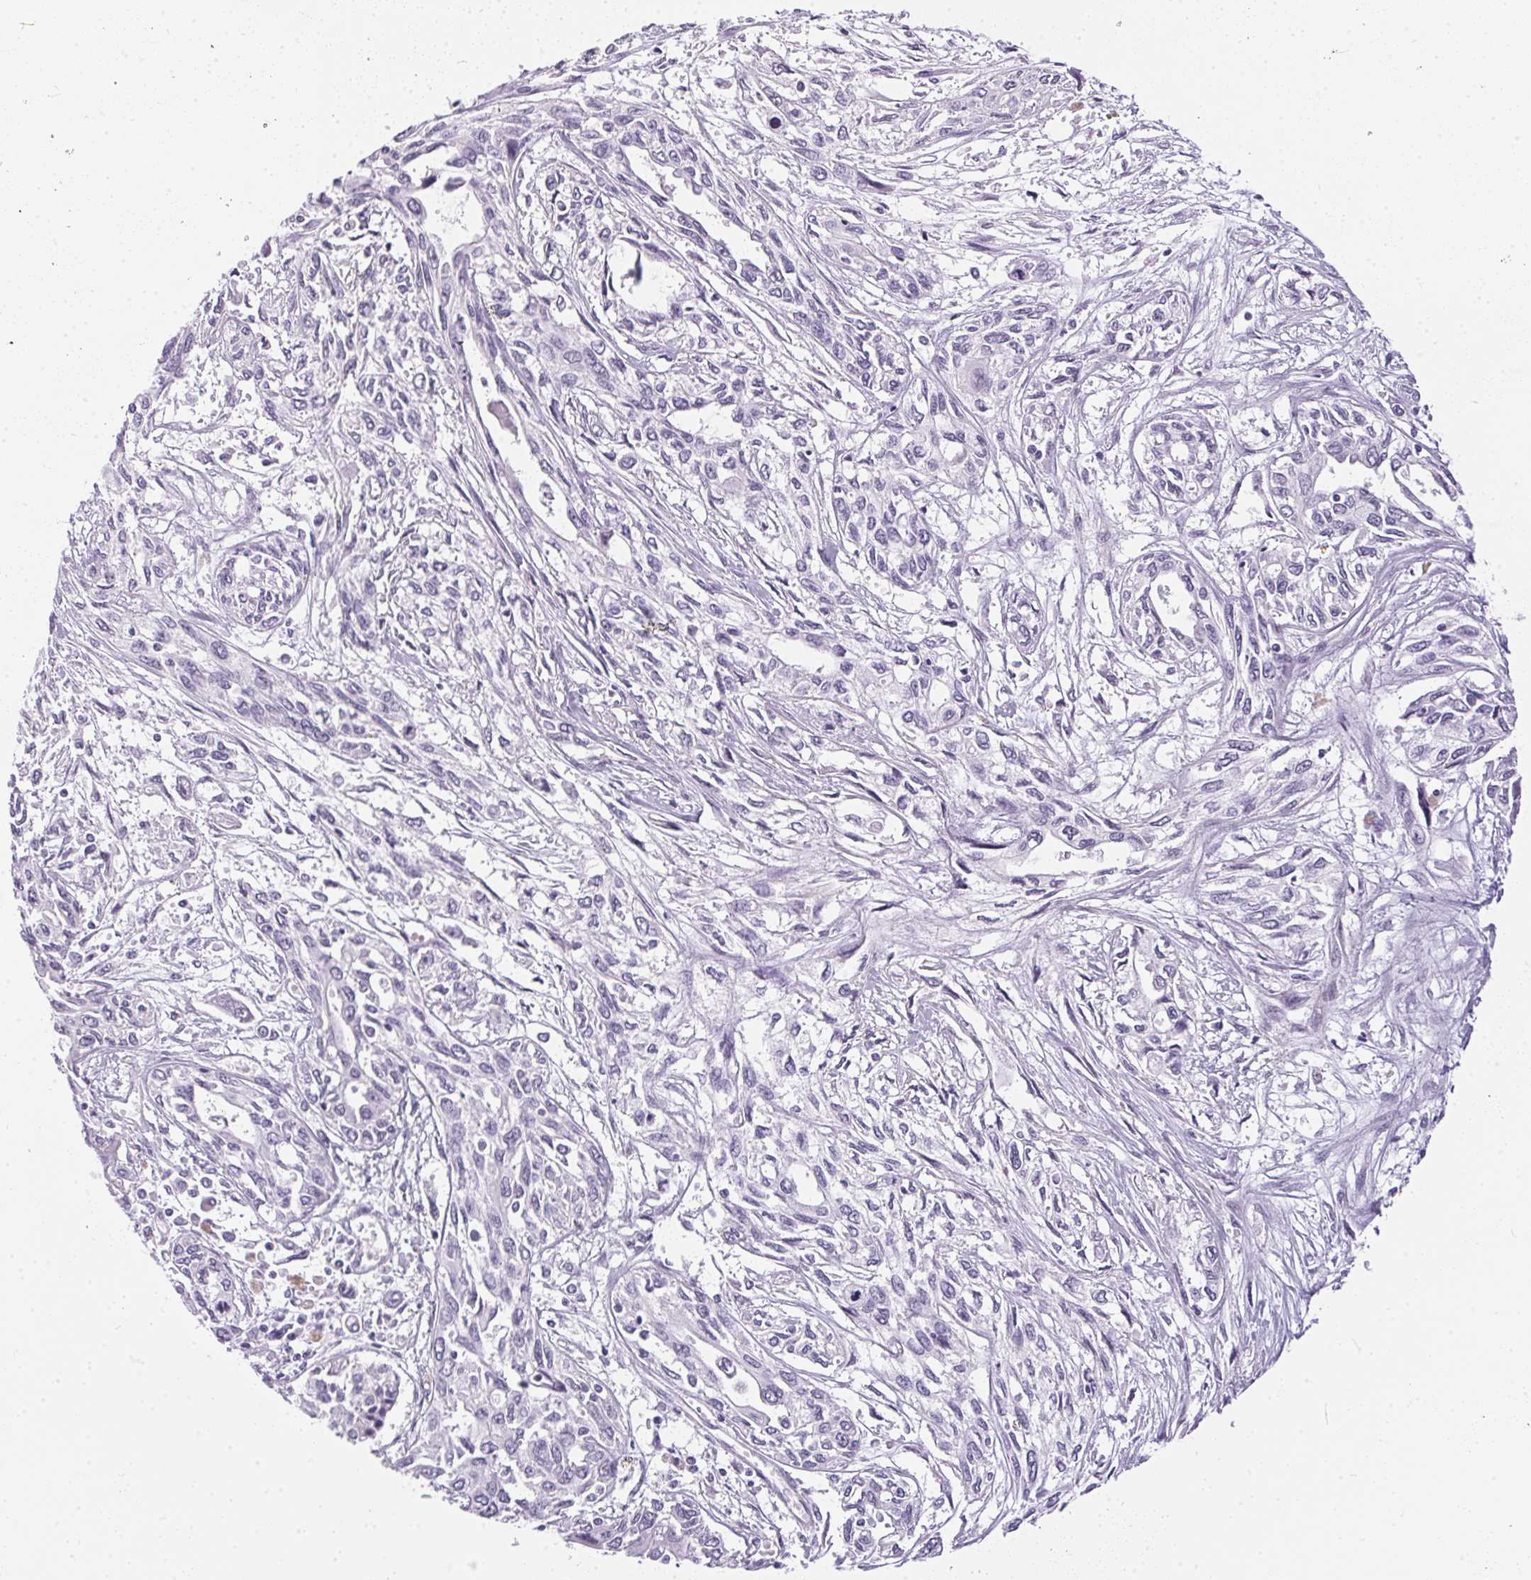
{"staining": {"intensity": "negative", "quantity": "none", "location": "none"}, "tissue": "pancreatic cancer", "cell_type": "Tumor cells", "image_type": "cancer", "snomed": [{"axis": "morphology", "description": "Adenocarcinoma, NOS"}, {"axis": "topography", "description": "Pancreas"}], "caption": "Pancreatic cancer stained for a protein using immunohistochemistry (IHC) displays no expression tumor cells.", "gene": "GBP6", "patient": {"sex": "female", "age": 55}}